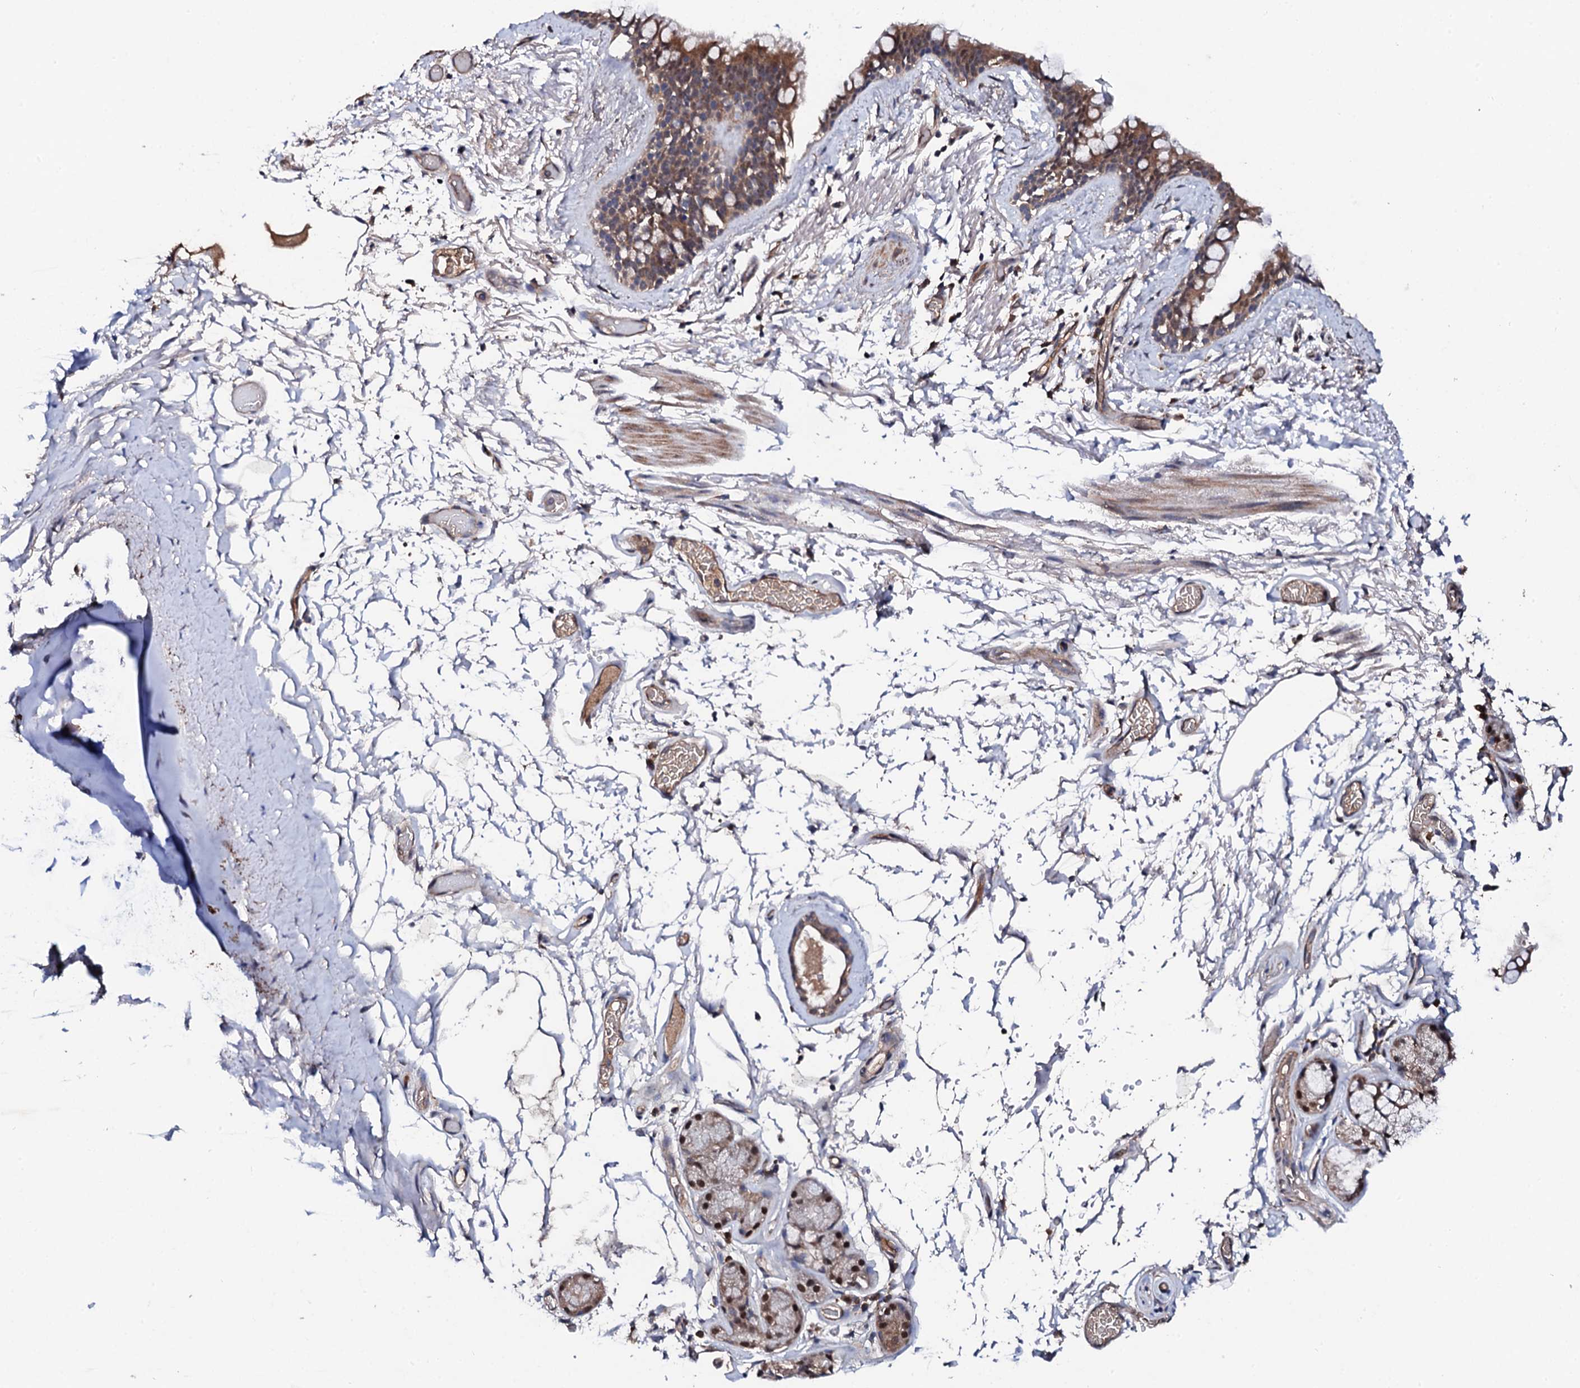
{"staining": {"intensity": "moderate", "quantity": ">75%", "location": "cytoplasmic/membranous"}, "tissue": "bronchus", "cell_type": "Respiratory epithelial cells", "image_type": "normal", "snomed": [{"axis": "morphology", "description": "Normal tissue, NOS"}, {"axis": "topography", "description": "Cartilage tissue"}], "caption": "An image of human bronchus stained for a protein shows moderate cytoplasmic/membranous brown staining in respiratory epithelial cells. The protein of interest is shown in brown color, while the nuclei are stained blue.", "gene": "IP6K1", "patient": {"sex": "male", "age": 63}}